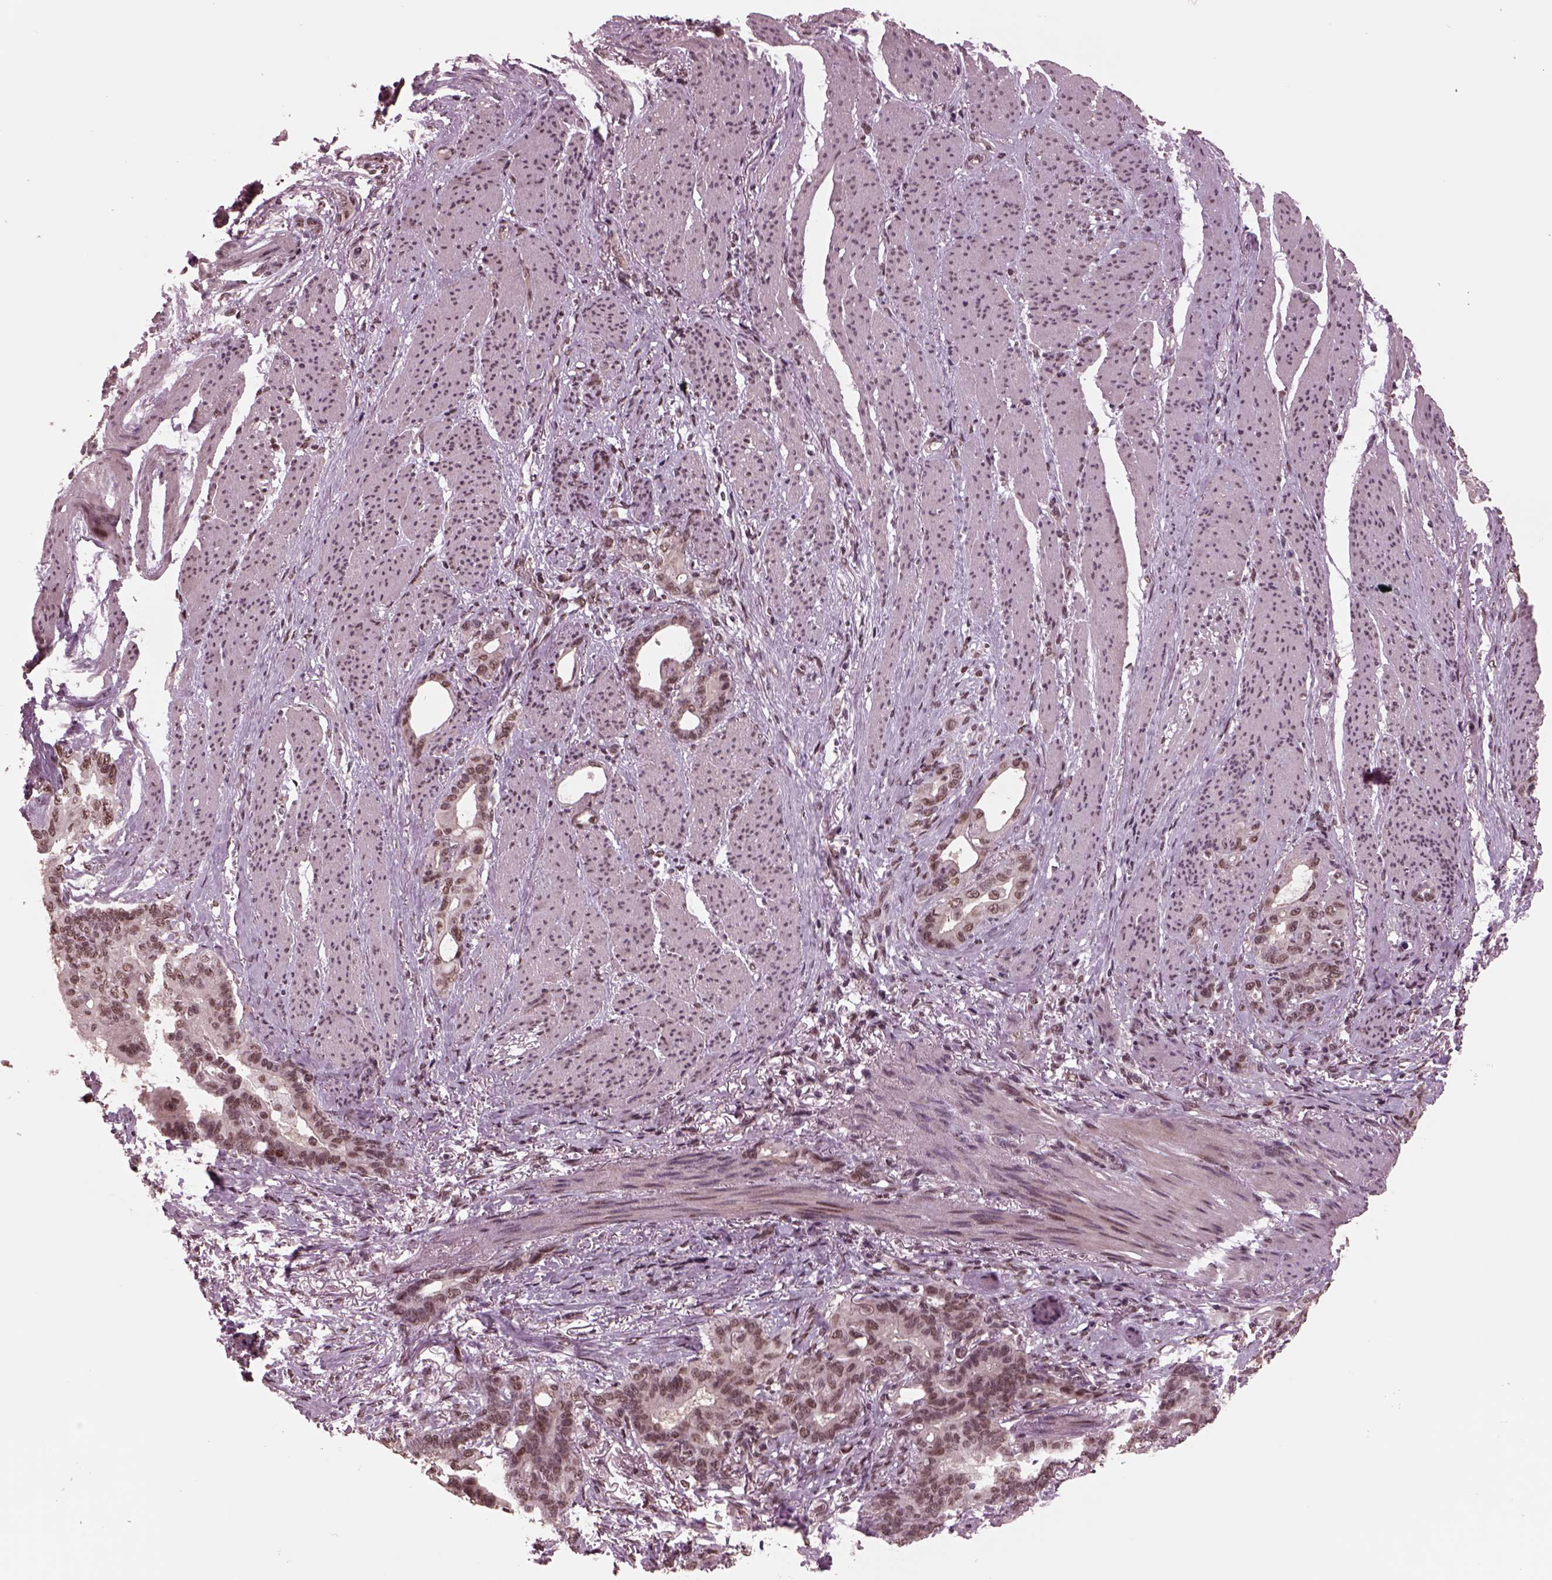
{"staining": {"intensity": "weak", "quantity": "25%-75%", "location": "nuclear"}, "tissue": "stomach cancer", "cell_type": "Tumor cells", "image_type": "cancer", "snomed": [{"axis": "morphology", "description": "Normal tissue, NOS"}, {"axis": "morphology", "description": "Adenocarcinoma, NOS"}, {"axis": "topography", "description": "Esophagus"}, {"axis": "topography", "description": "Stomach, upper"}], "caption": "Immunohistochemistry (IHC) micrograph of neoplastic tissue: stomach cancer stained using immunohistochemistry shows low levels of weak protein expression localized specifically in the nuclear of tumor cells, appearing as a nuclear brown color.", "gene": "NAP1L5", "patient": {"sex": "male", "age": 62}}